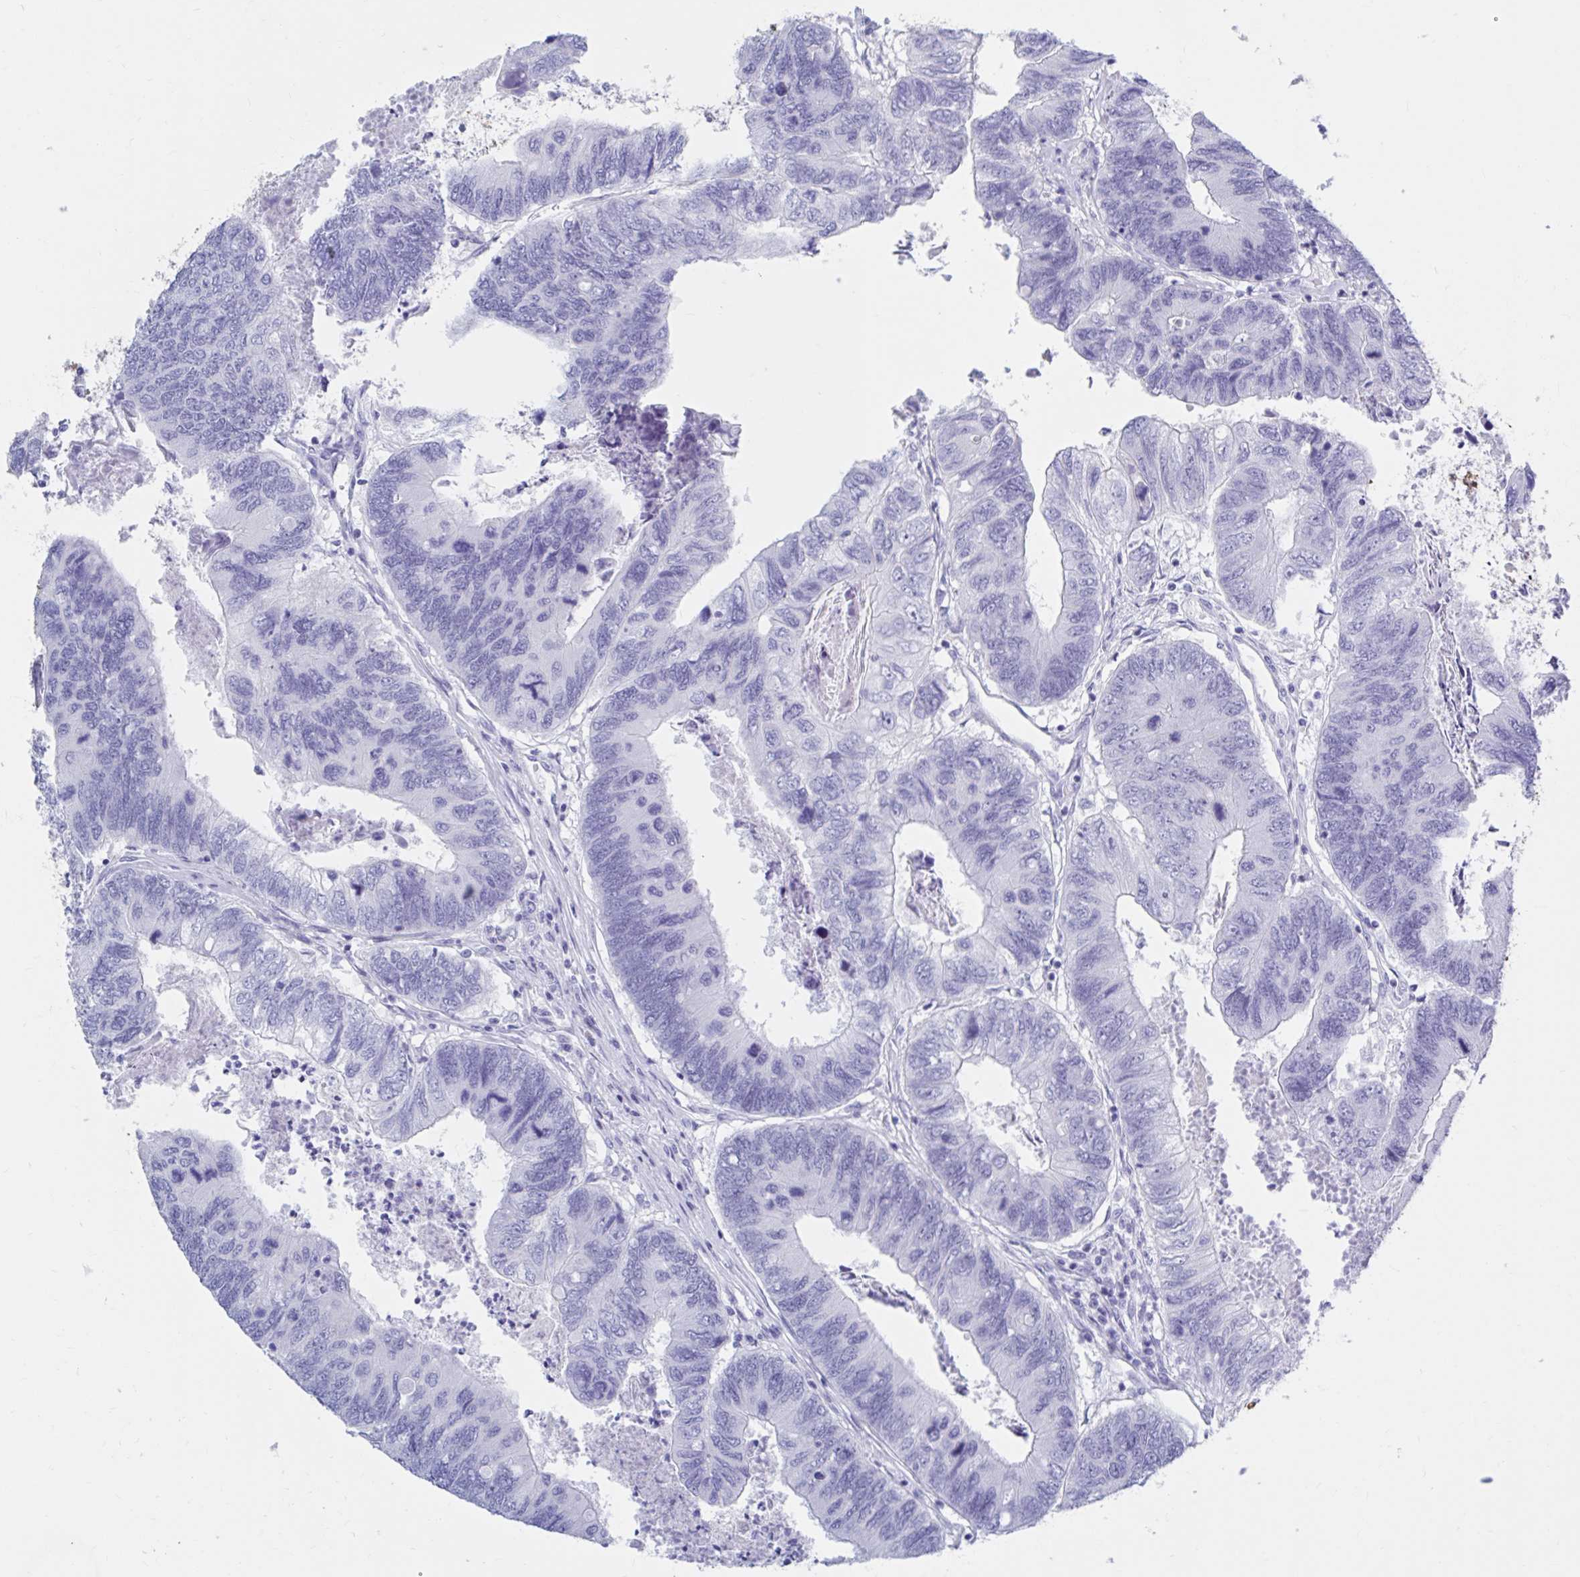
{"staining": {"intensity": "negative", "quantity": "none", "location": "none"}, "tissue": "colorectal cancer", "cell_type": "Tumor cells", "image_type": "cancer", "snomed": [{"axis": "morphology", "description": "Adenocarcinoma, NOS"}, {"axis": "topography", "description": "Colon"}], "caption": "Adenocarcinoma (colorectal) stained for a protein using IHC displays no expression tumor cells.", "gene": "DPEP3", "patient": {"sex": "female", "age": 67}}